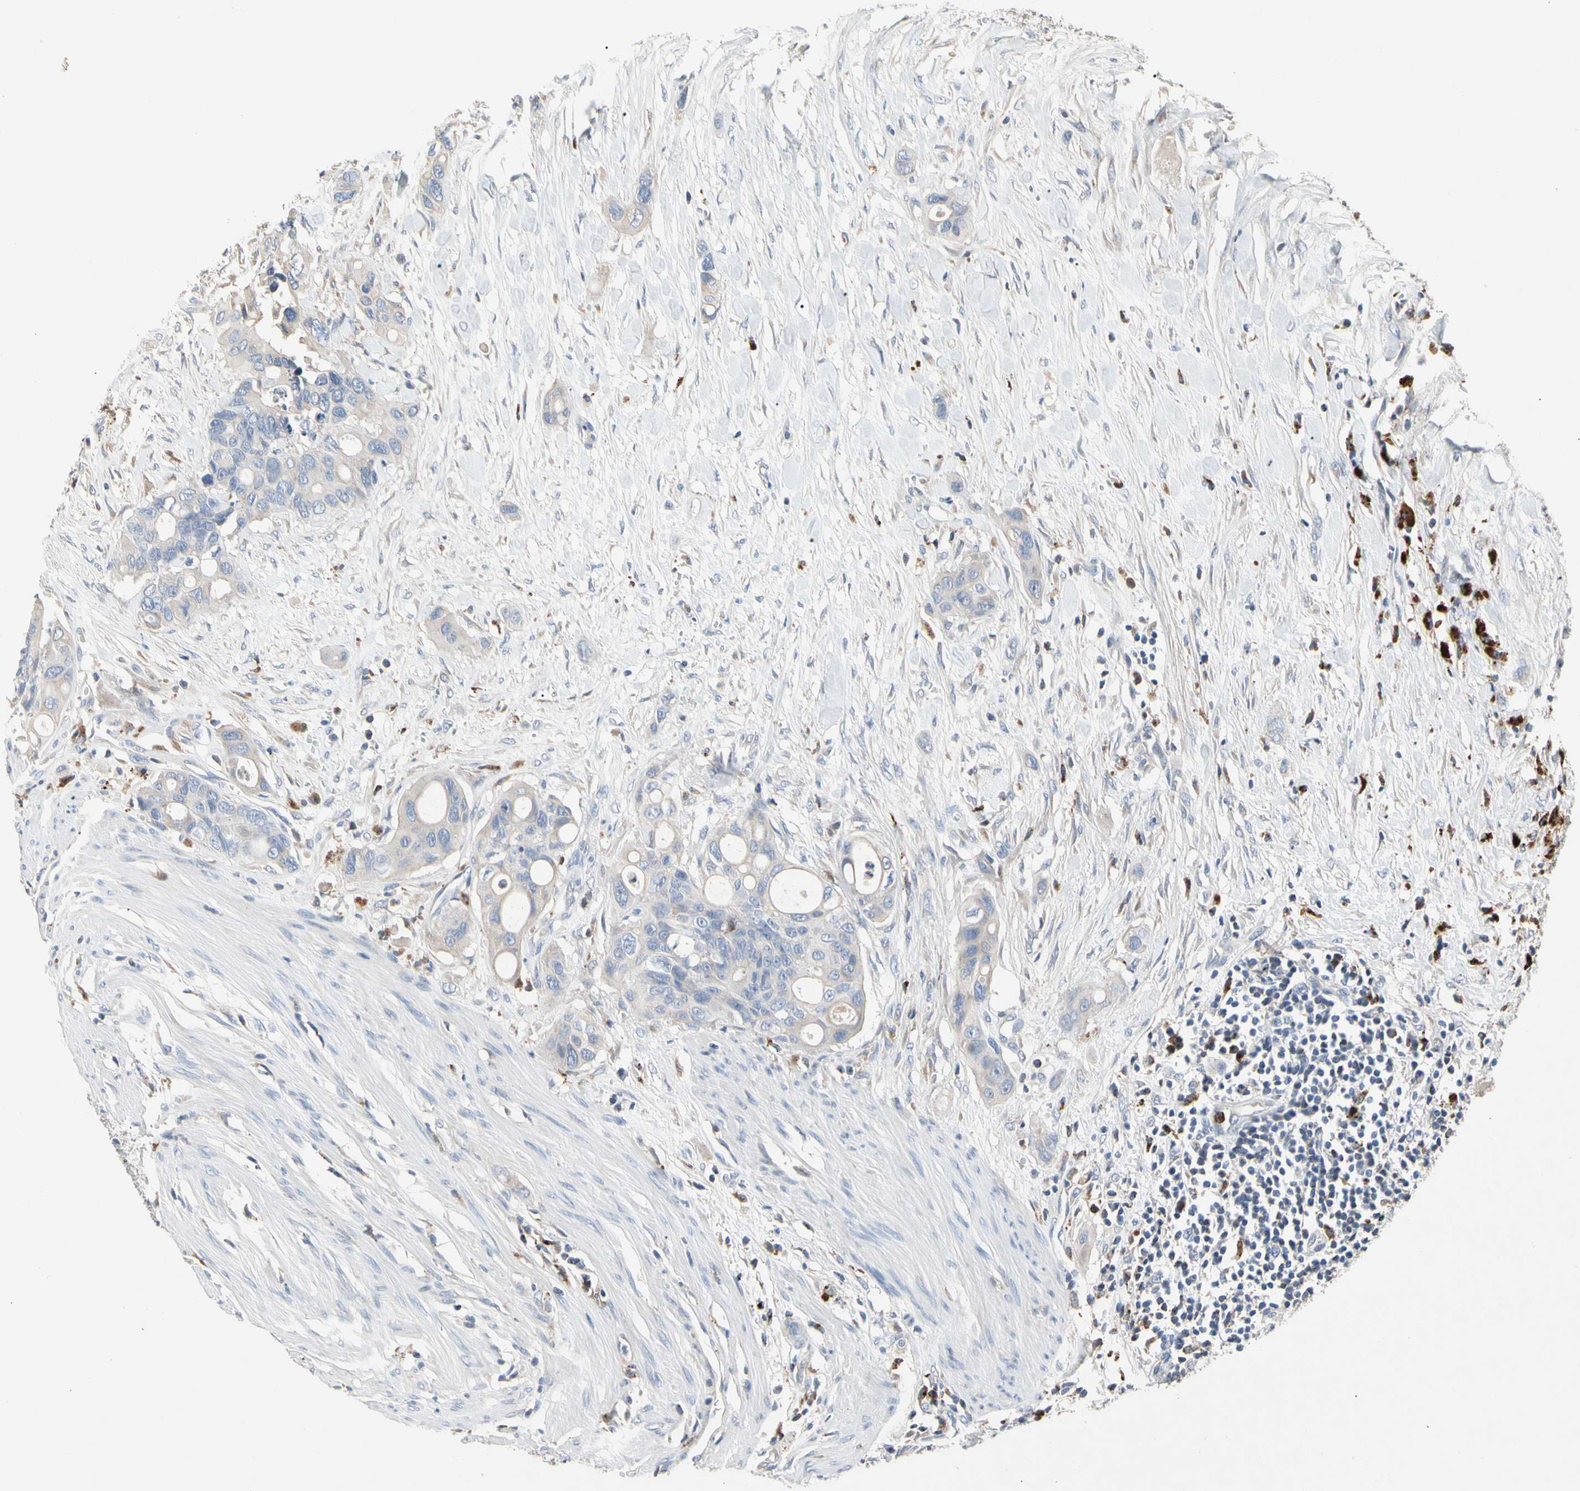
{"staining": {"intensity": "weak", "quantity": "<25%", "location": "cytoplasmic/membranous"}, "tissue": "colorectal cancer", "cell_type": "Tumor cells", "image_type": "cancer", "snomed": [{"axis": "morphology", "description": "Adenocarcinoma, NOS"}, {"axis": "topography", "description": "Colon"}], "caption": "IHC of human colorectal cancer (adenocarcinoma) exhibits no expression in tumor cells.", "gene": "ADA2", "patient": {"sex": "female", "age": 57}}